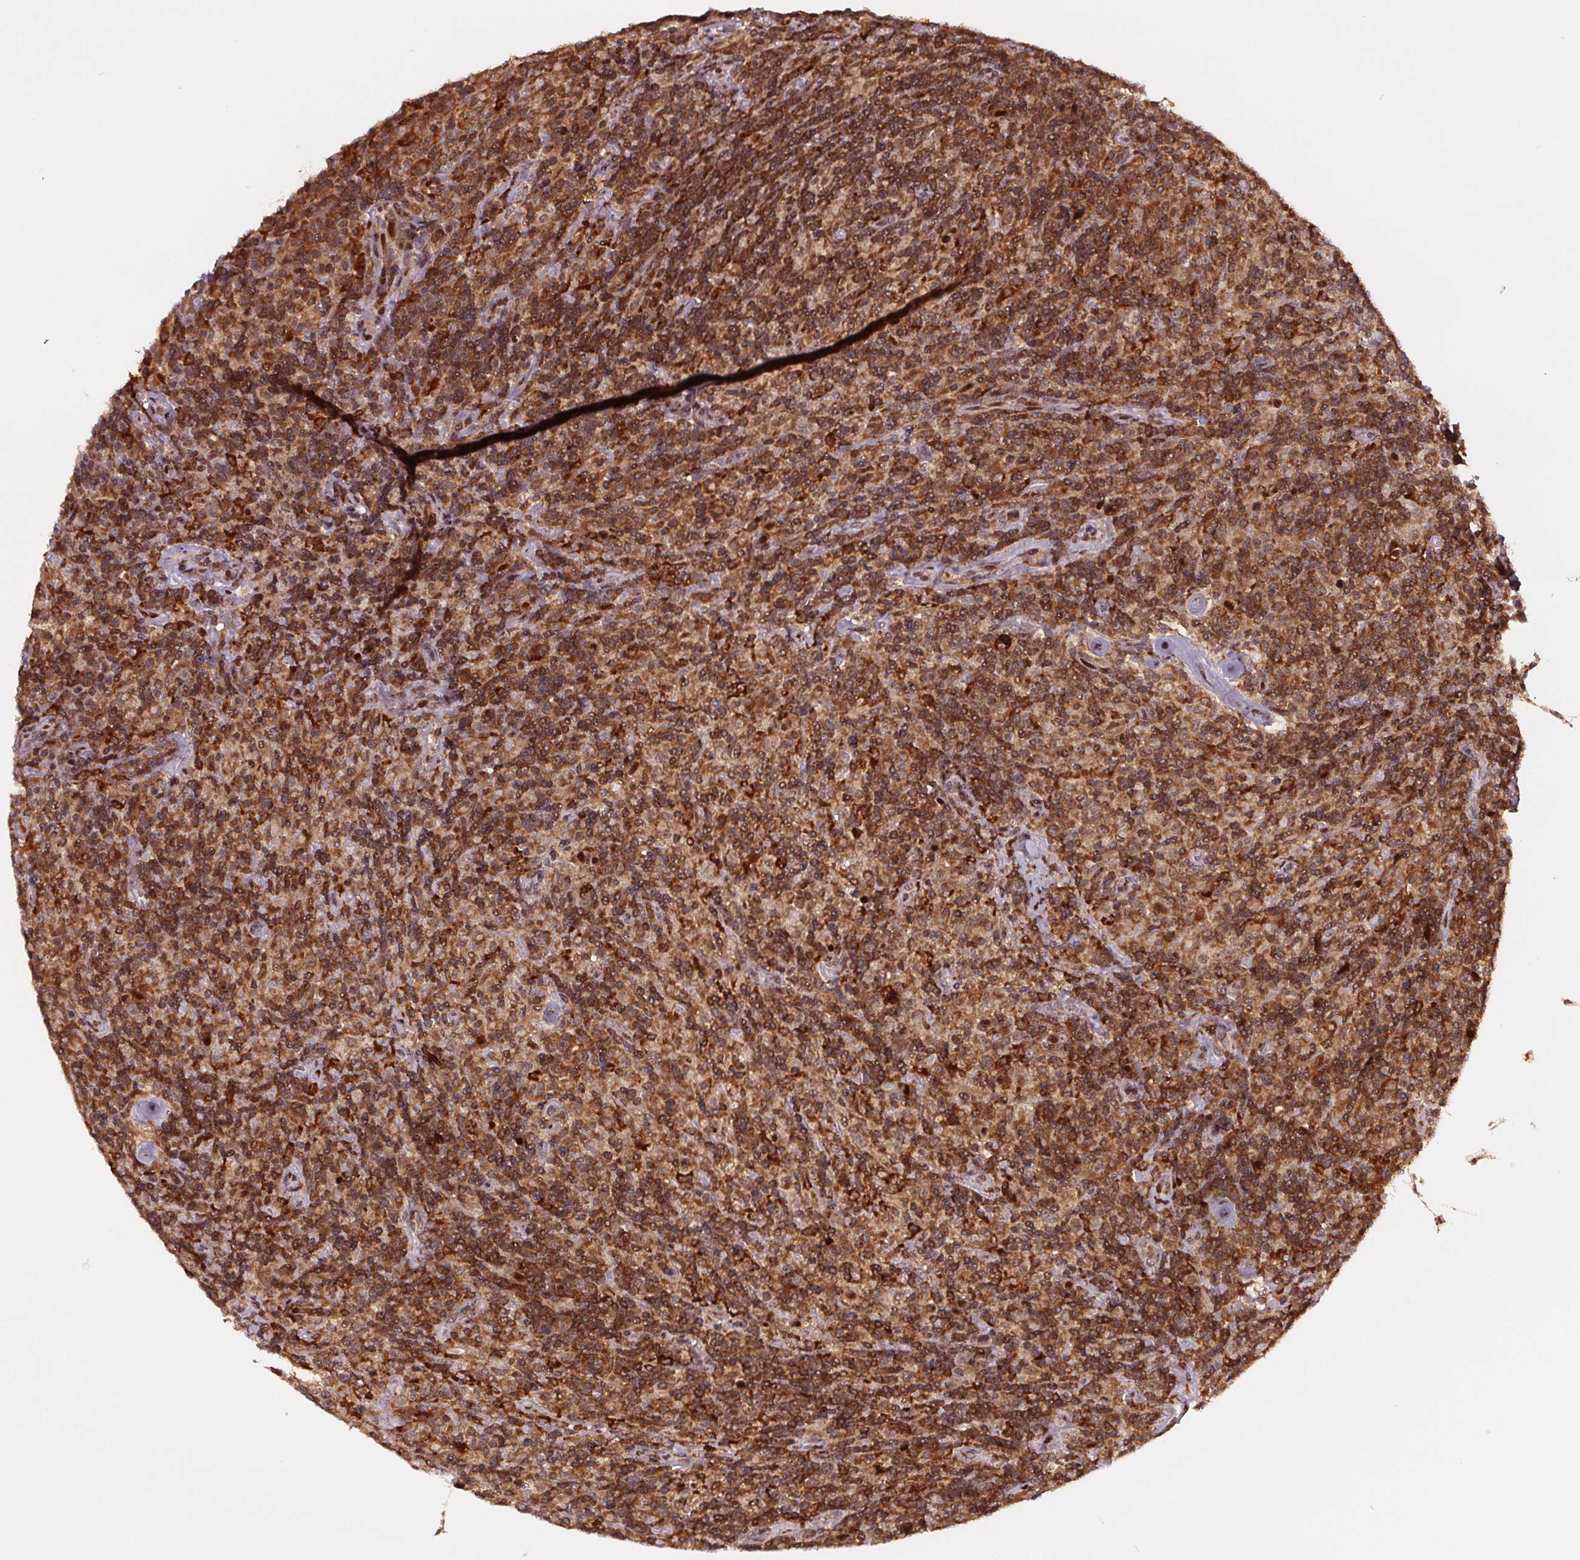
{"staining": {"intensity": "moderate", "quantity": "25%-75%", "location": "cytoplasmic/membranous,nuclear"}, "tissue": "lymphoma", "cell_type": "Tumor cells", "image_type": "cancer", "snomed": [{"axis": "morphology", "description": "Hodgkin's disease, NOS"}, {"axis": "topography", "description": "Lymph node"}], "caption": "Protein expression analysis of lymphoma shows moderate cytoplasmic/membranous and nuclear expression in about 25%-75% of tumor cells.", "gene": "SNRNP35", "patient": {"sex": "male", "age": 70}}